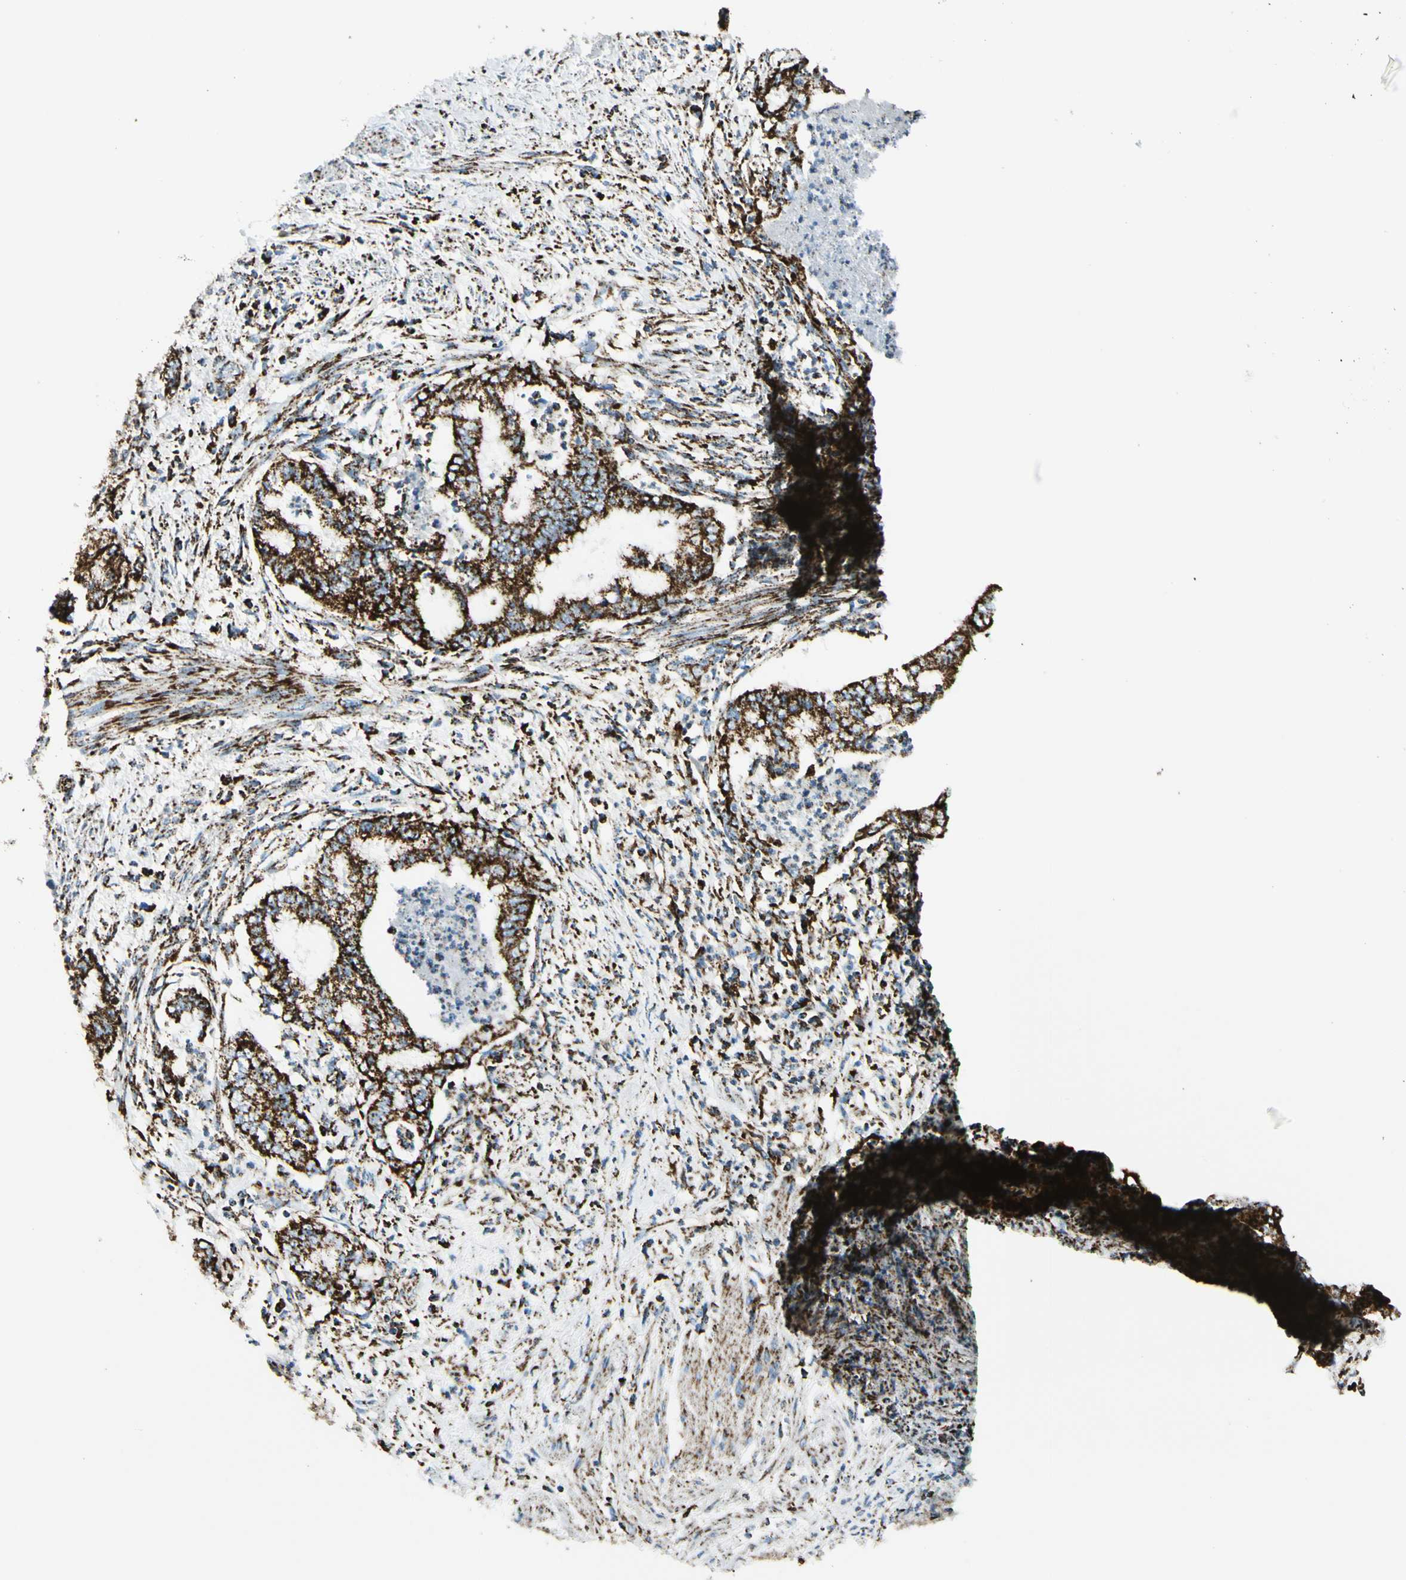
{"staining": {"intensity": "strong", "quantity": ">75%", "location": "cytoplasmic/membranous"}, "tissue": "endometrial cancer", "cell_type": "Tumor cells", "image_type": "cancer", "snomed": [{"axis": "morphology", "description": "Necrosis, NOS"}, {"axis": "morphology", "description": "Adenocarcinoma, NOS"}, {"axis": "topography", "description": "Endometrium"}], "caption": "Protein staining of endometrial cancer tissue shows strong cytoplasmic/membranous staining in about >75% of tumor cells.", "gene": "ME2", "patient": {"sex": "female", "age": 79}}